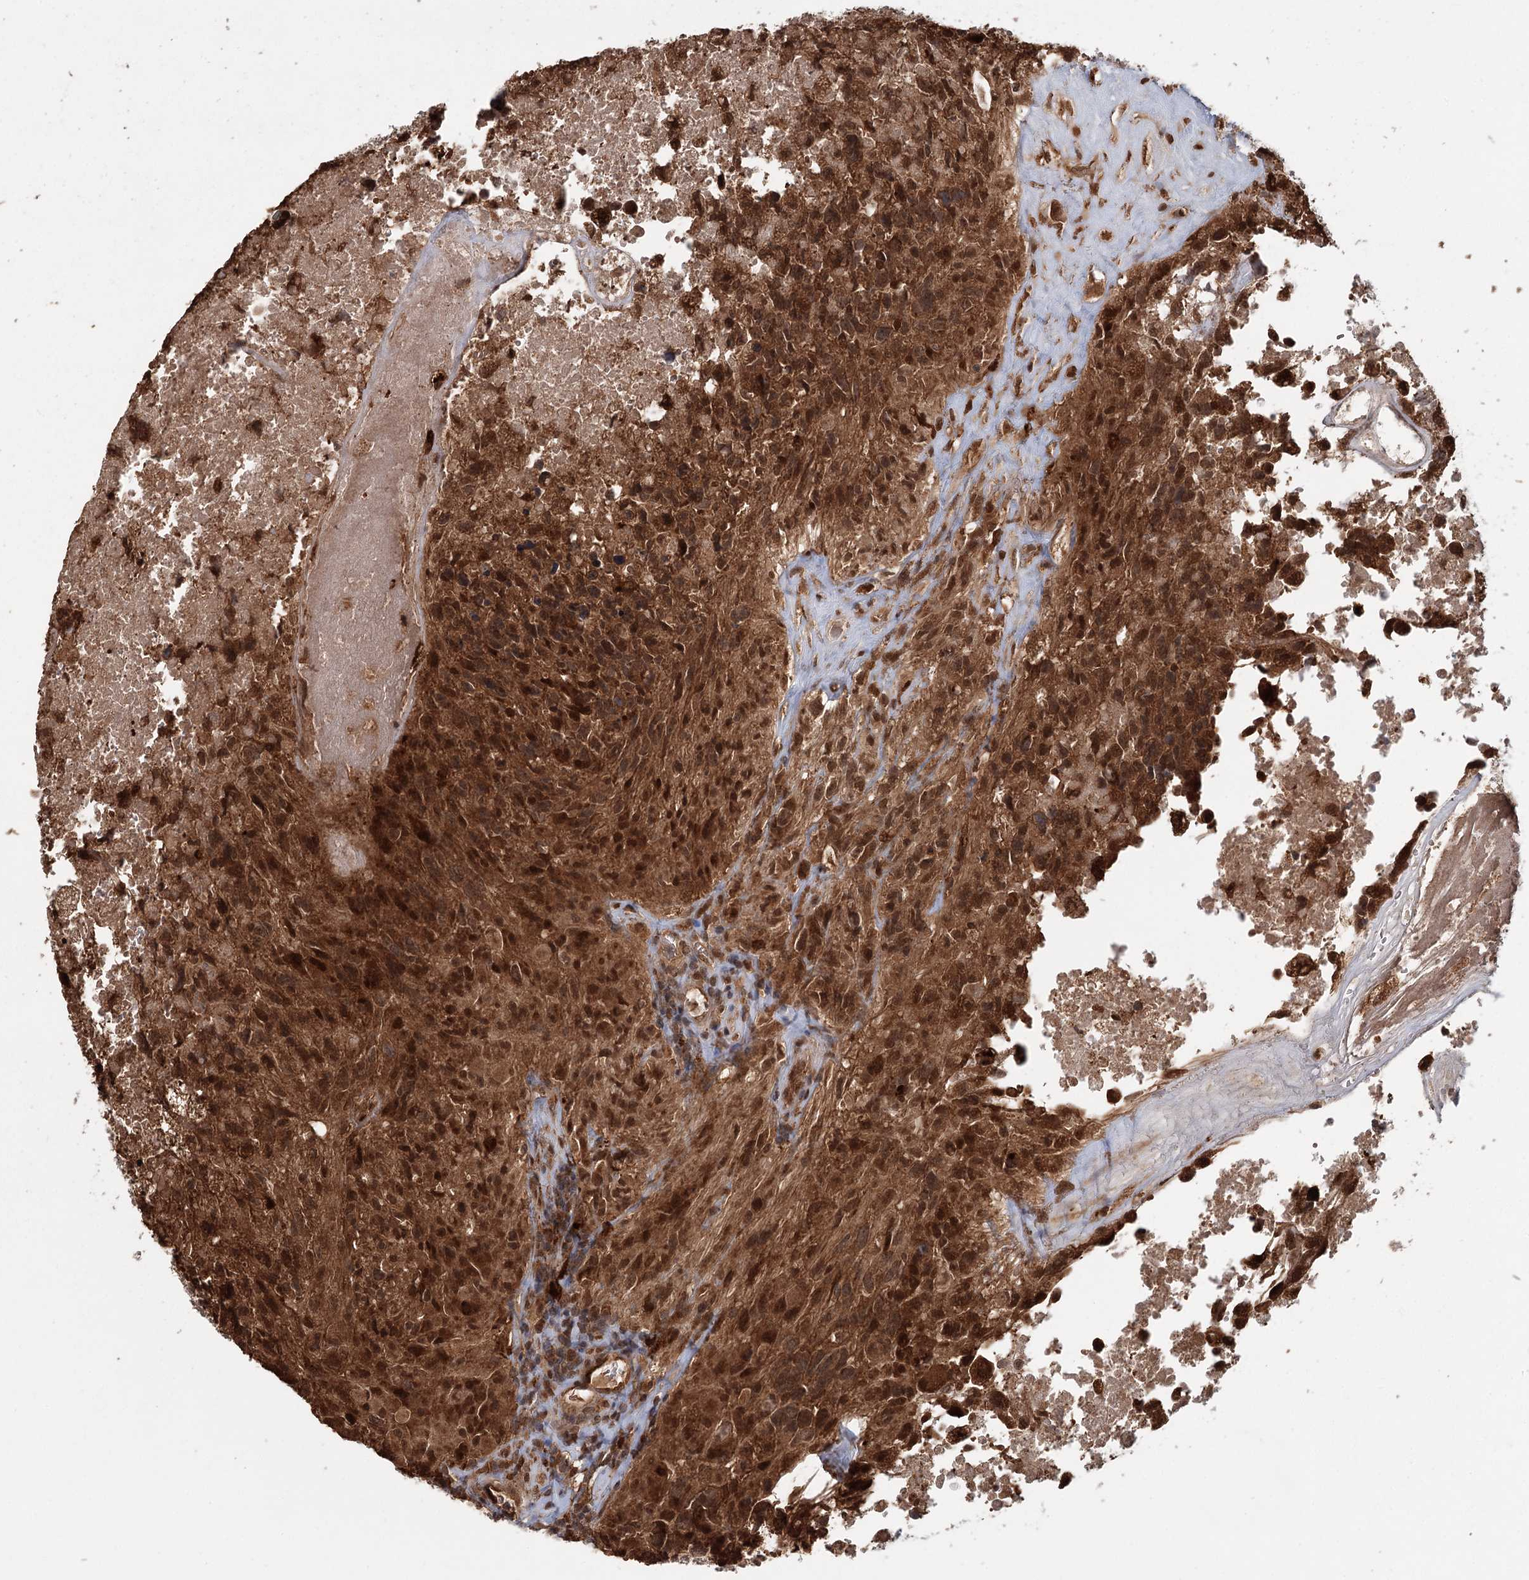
{"staining": {"intensity": "strong", "quantity": ">75%", "location": "cytoplasmic/membranous,nuclear"}, "tissue": "glioma", "cell_type": "Tumor cells", "image_type": "cancer", "snomed": [{"axis": "morphology", "description": "Glioma, malignant, High grade"}, {"axis": "topography", "description": "Brain"}], "caption": "A high amount of strong cytoplasmic/membranous and nuclear positivity is present in about >75% of tumor cells in malignant high-grade glioma tissue.", "gene": "N6AMT1", "patient": {"sex": "male", "age": 76}}